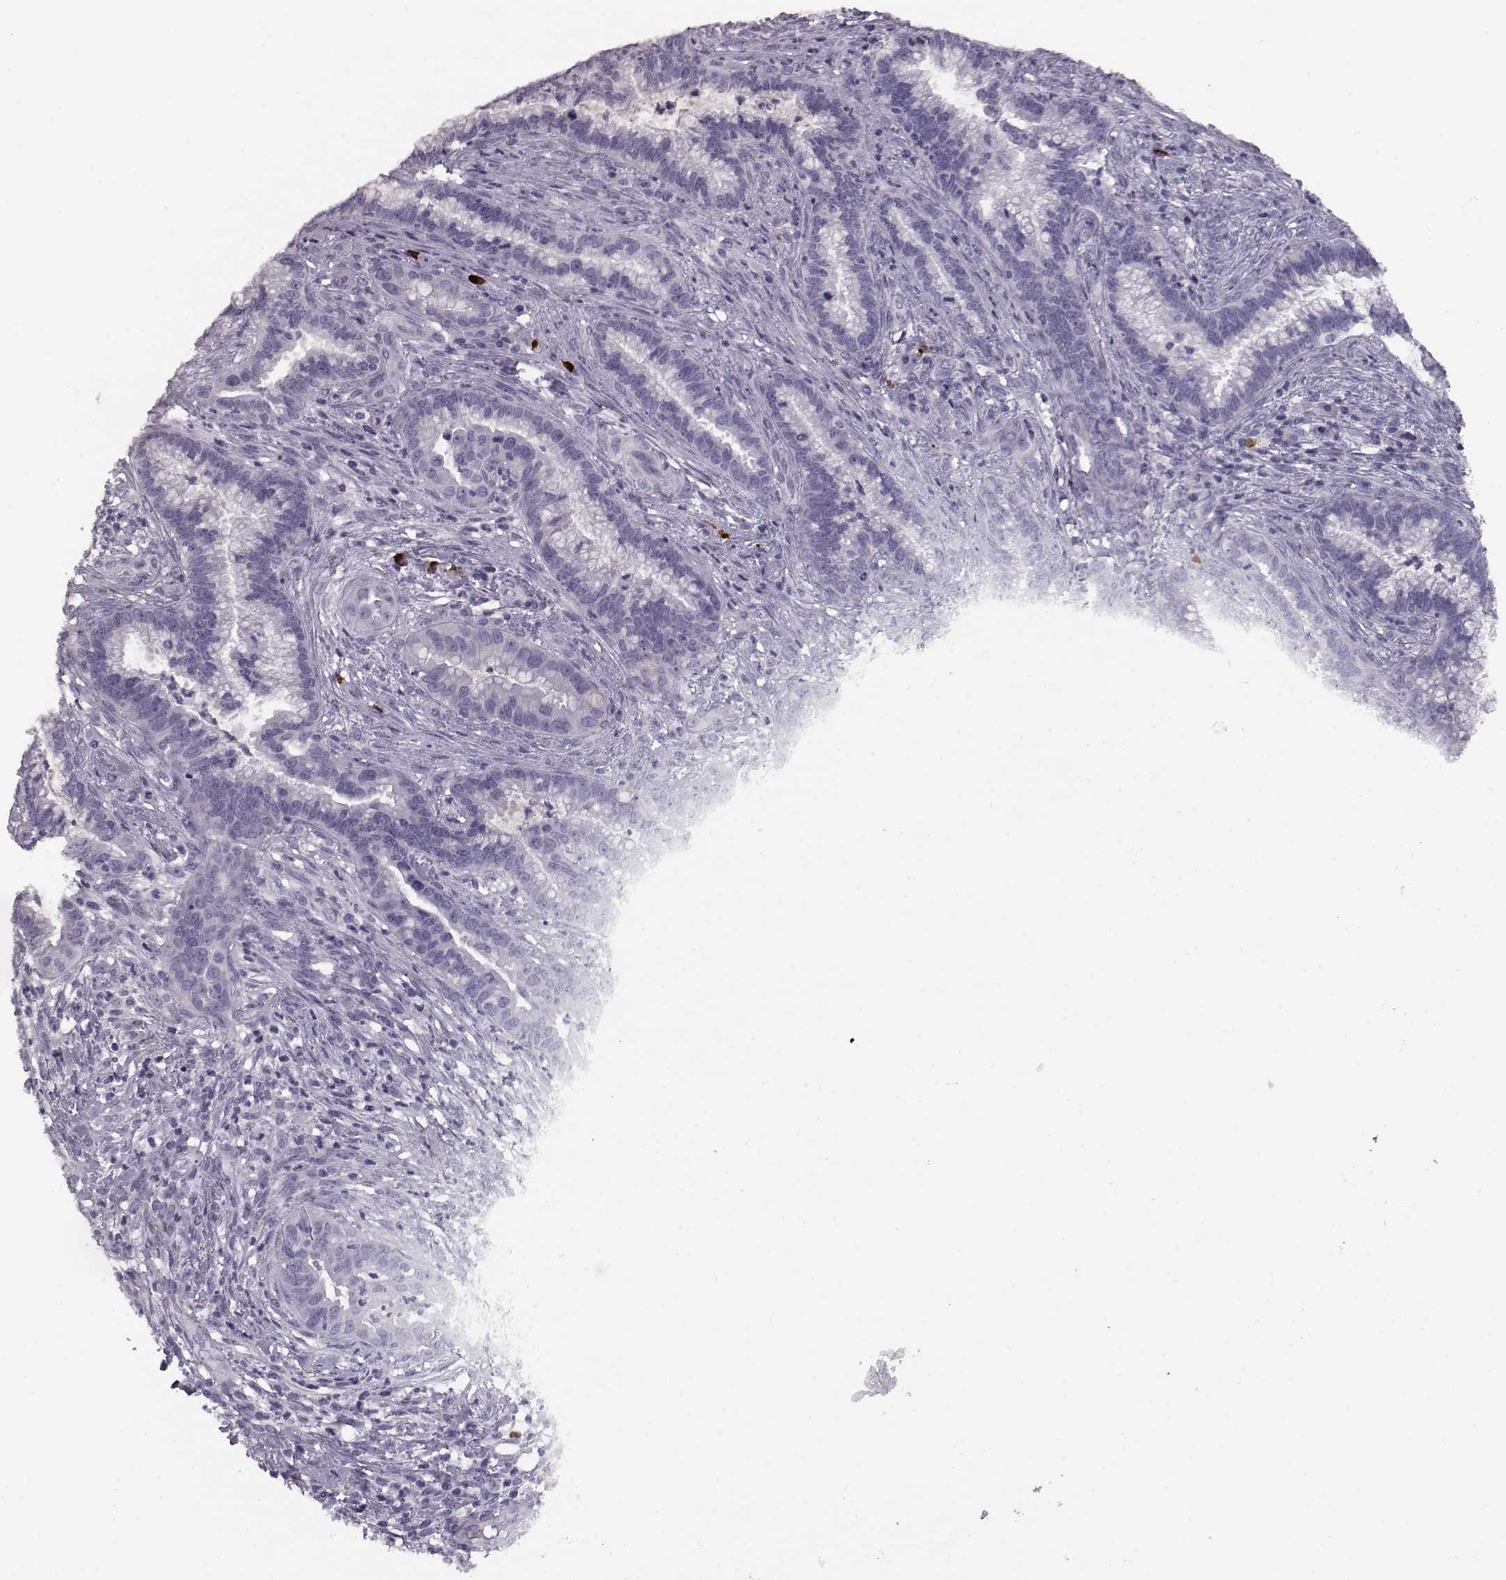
{"staining": {"intensity": "negative", "quantity": "none", "location": "none"}, "tissue": "cervical cancer", "cell_type": "Tumor cells", "image_type": "cancer", "snomed": [{"axis": "morphology", "description": "Adenocarcinoma, NOS"}, {"axis": "topography", "description": "Cervix"}], "caption": "Human cervical adenocarcinoma stained for a protein using immunohistochemistry exhibits no expression in tumor cells.", "gene": "CCL19", "patient": {"sex": "female", "age": 45}}